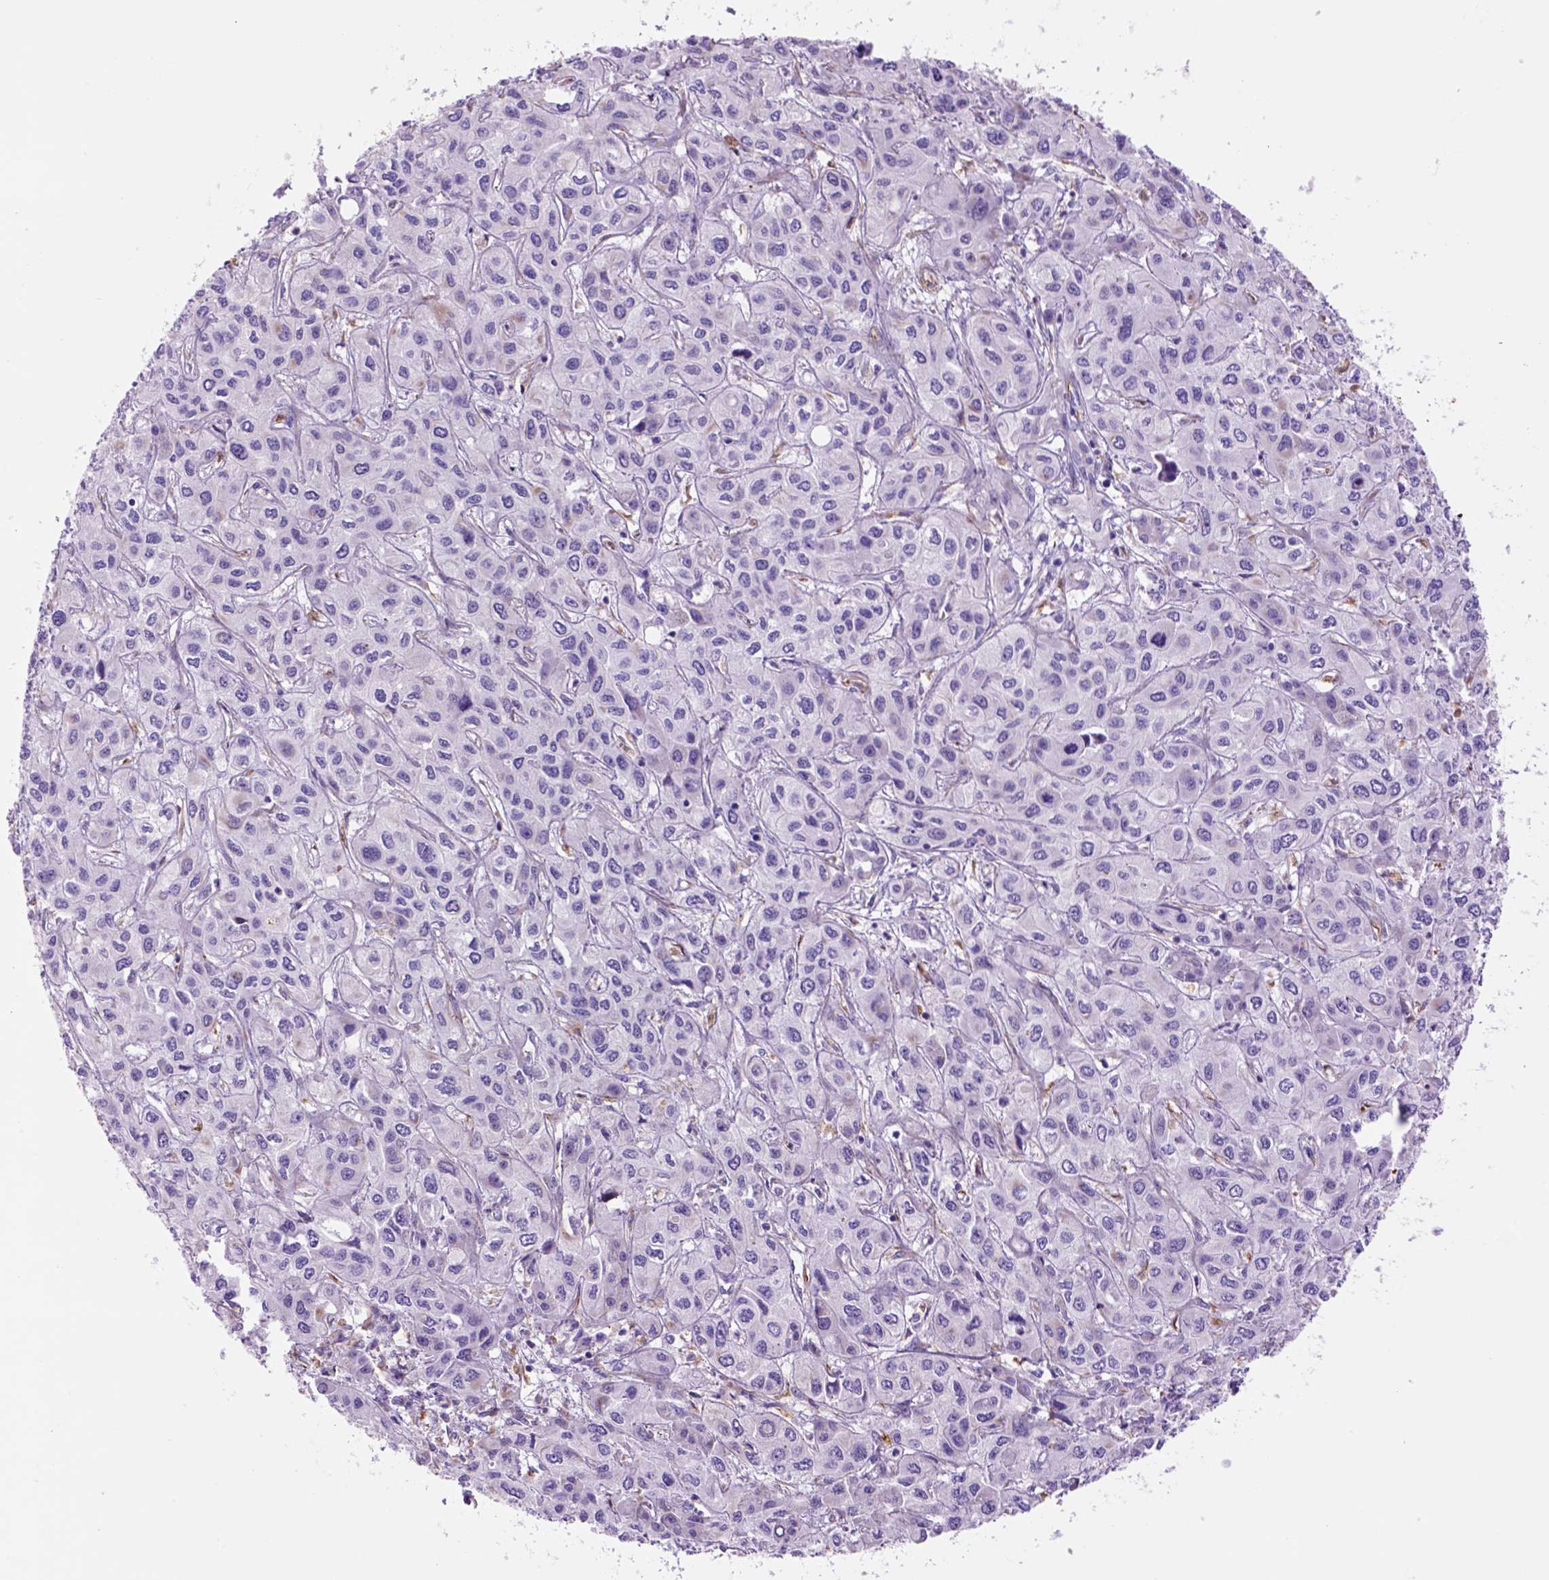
{"staining": {"intensity": "negative", "quantity": "none", "location": "none"}, "tissue": "liver cancer", "cell_type": "Tumor cells", "image_type": "cancer", "snomed": [{"axis": "morphology", "description": "Cholangiocarcinoma"}, {"axis": "topography", "description": "Liver"}], "caption": "Liver cancer (cholangiocarcinoma) was stained to show a protein in brown. There is no significant expression in tumor cells.", "gene": "ZZZ3", "patient": {"sex": "female", "age": 66}}